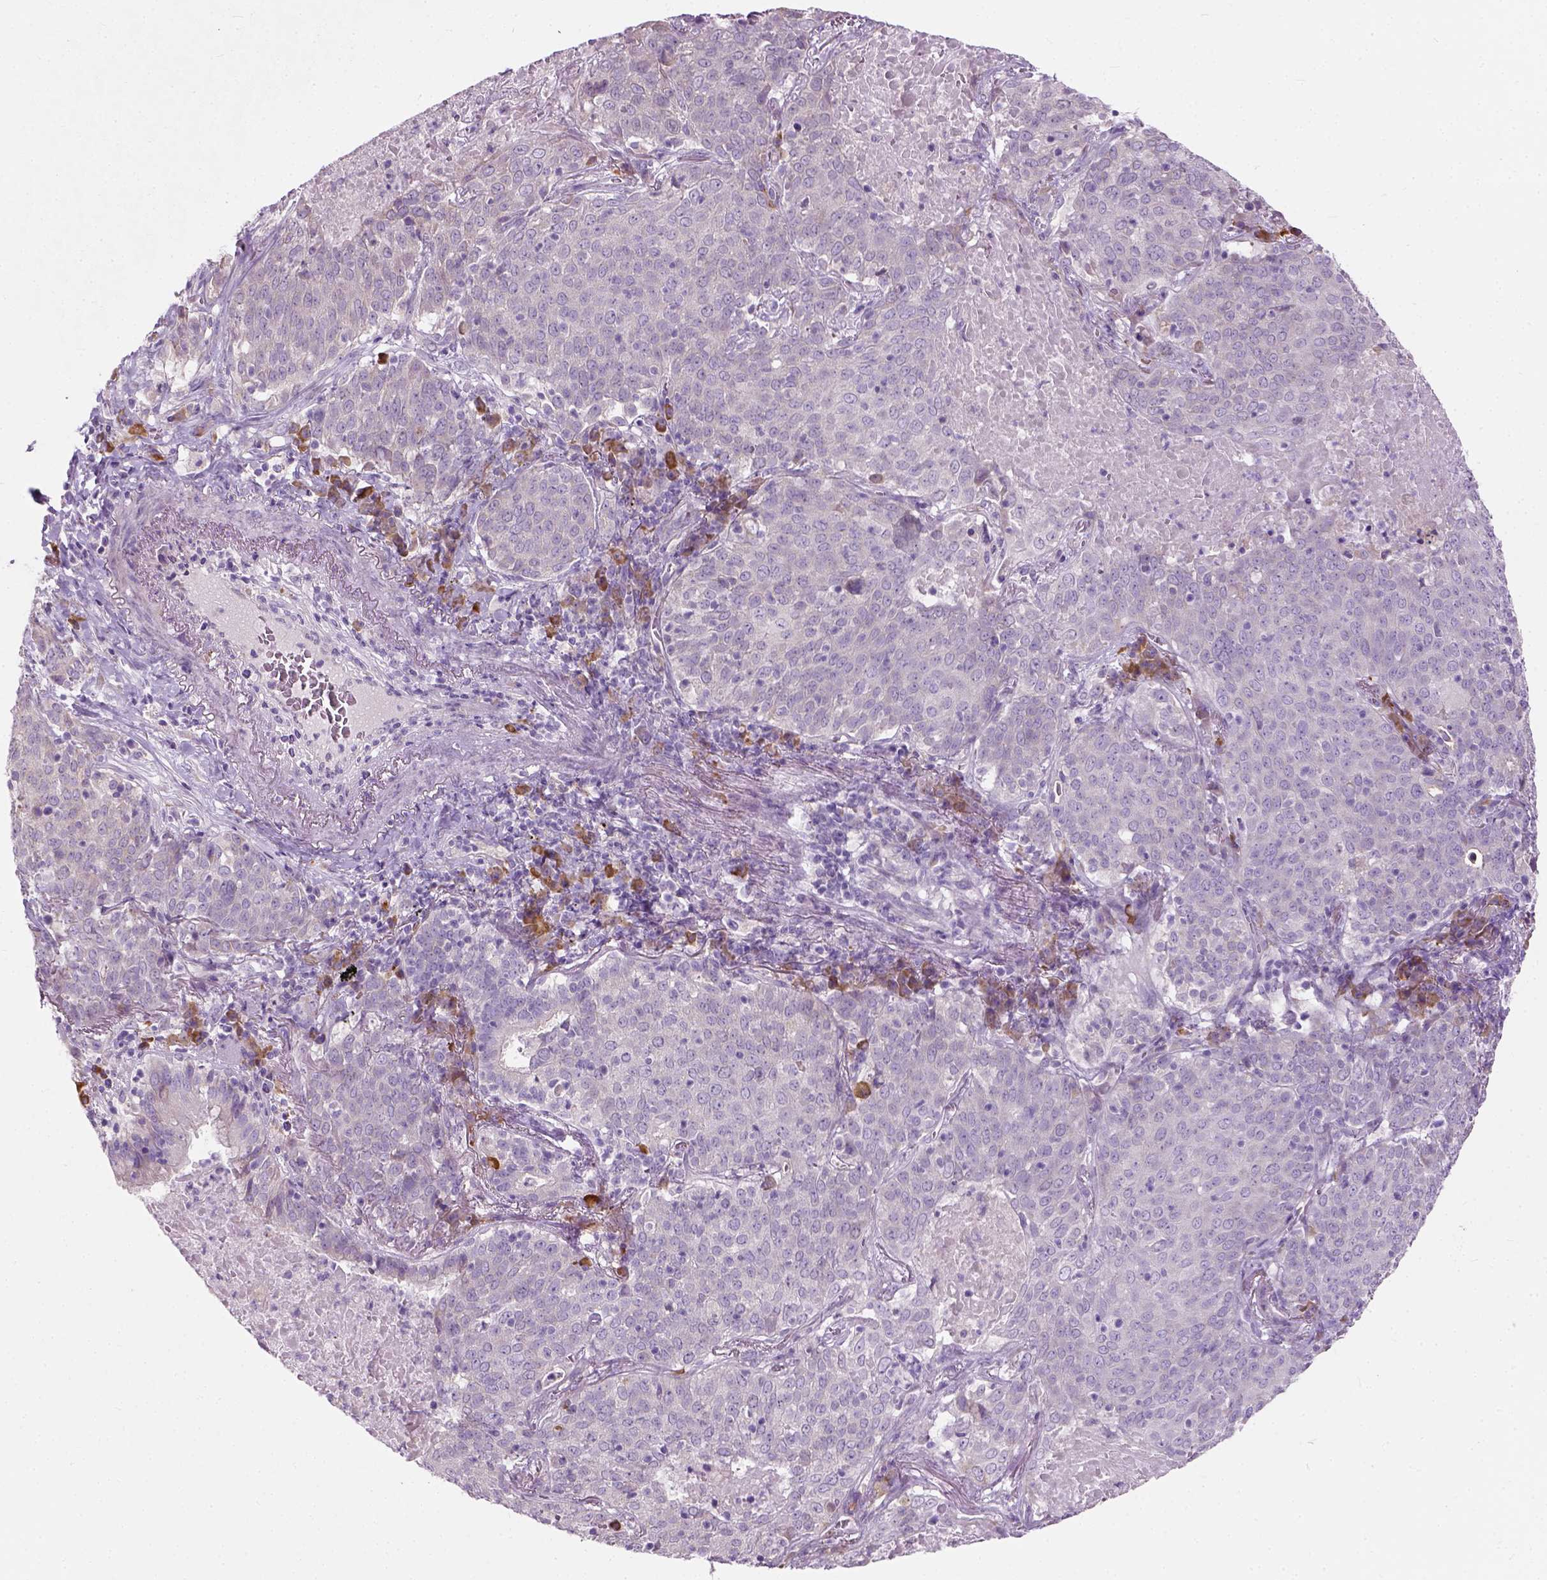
{"staining": {"intensity": "negative", "quantity": "none", "location": "none"}, "tissue": "lung cancer", "cell_type": "Tumor cells", "image_type": "cancer", "snomed": [{"axis": "morphology", "description": "Squamous cell carcinoma, NOS"}, {"axis": "topography", "description": "Lung"}], "caption": "Histopathology image shows no protein expression in tumor cells of lung cancer (squamous cell carcinoma) tissue.", "gene": "TRIM72", "patient": {"sex": "male", "age": 82}}